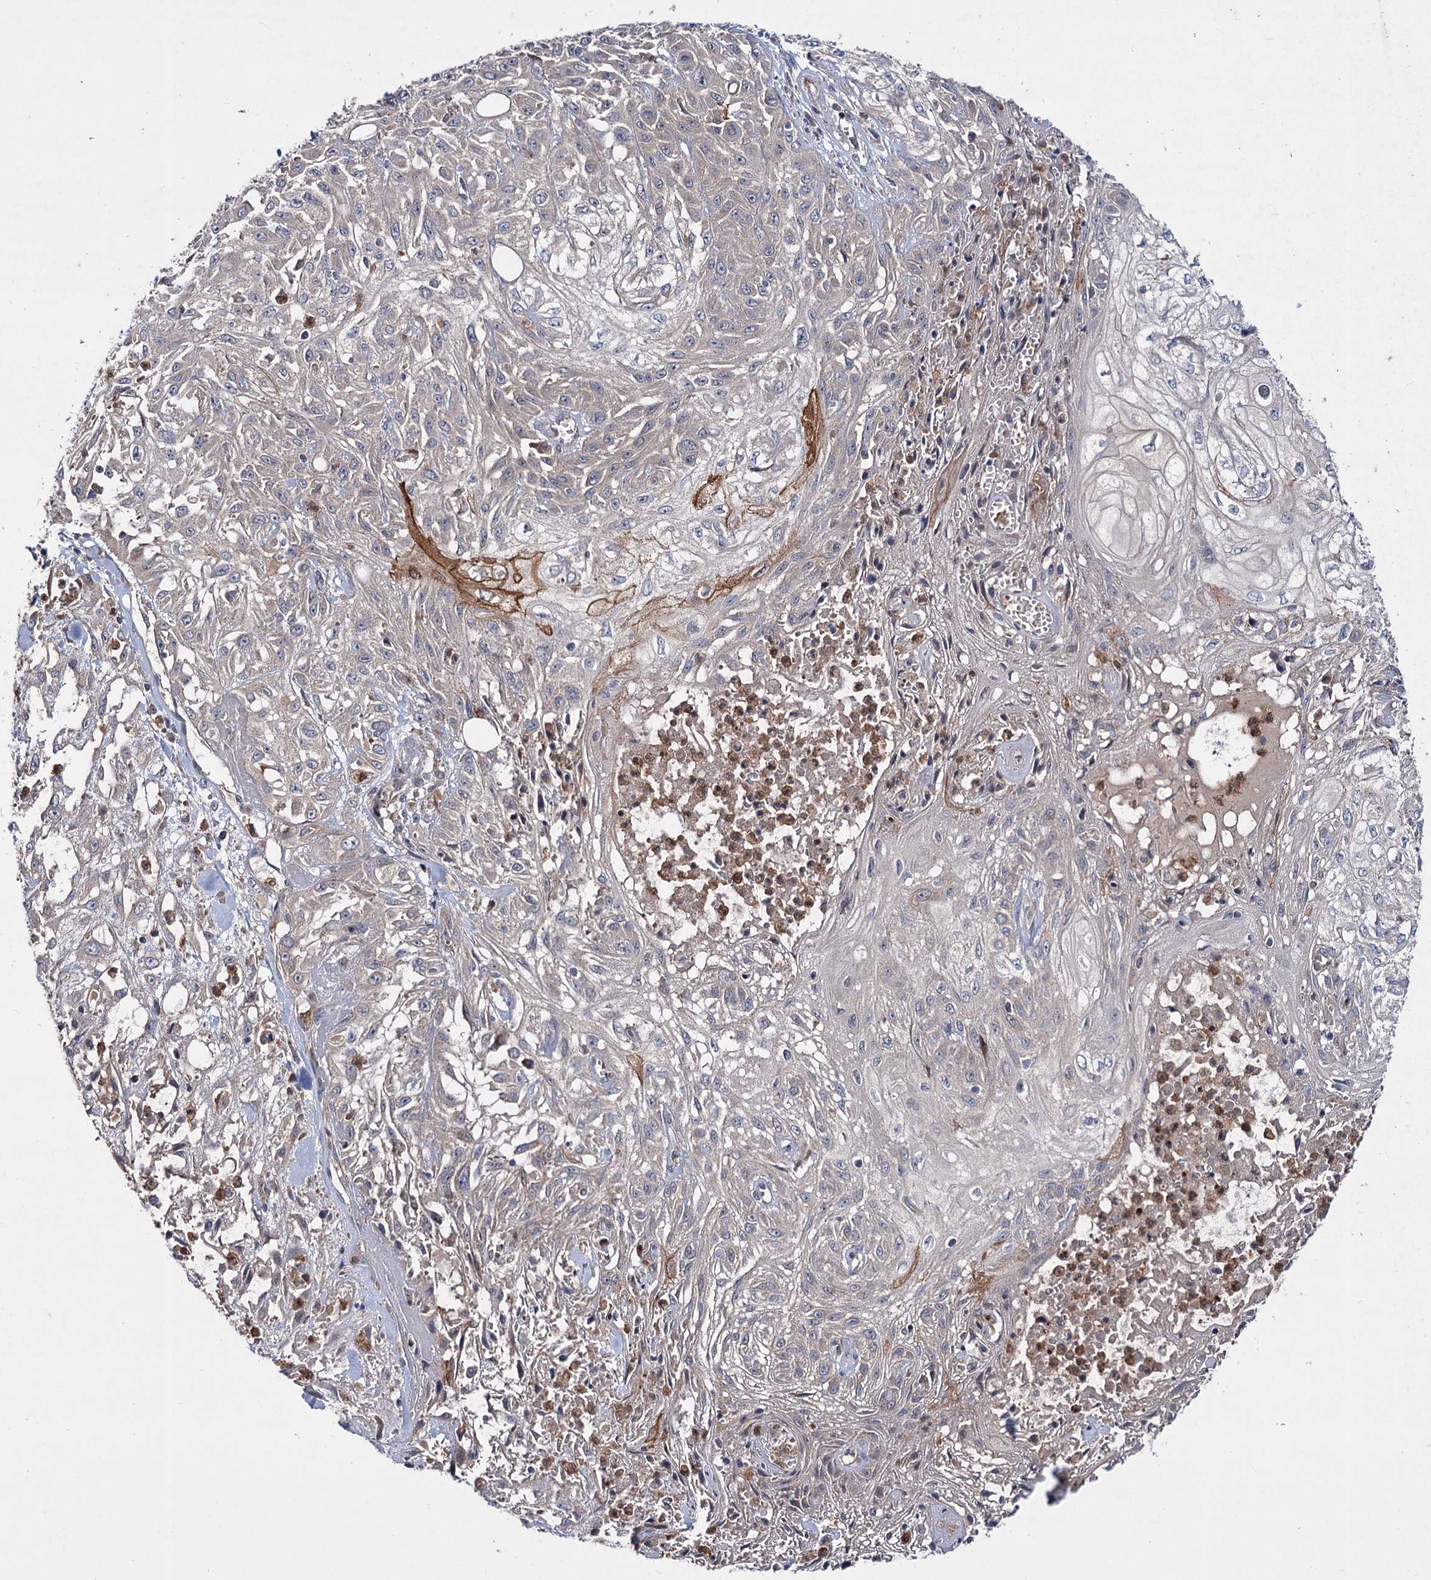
{"staining": {"intensity": "negative", "quantity": "none", "location": "none"}, "tissue": "skin cancer", "cell_type": "Tumor cells", "image_type": "cancer", "snomed": [{"axis": "morphology", "description": "Squamous cell carcinoma, NOS"}, {"axis": "morphology", "description": "Squamous cell carcinoma, metastatic, NOS"}, {"axis": "topography", "description": "Skin"}, {"axis": "topography", "description": "Lymph node"}], "caption": "Tumor cells are negative for protein expression in human skin squamous cell carcinoma.", "gene": "PTPN3", "patient": {"sex": "male", "age": 75}}